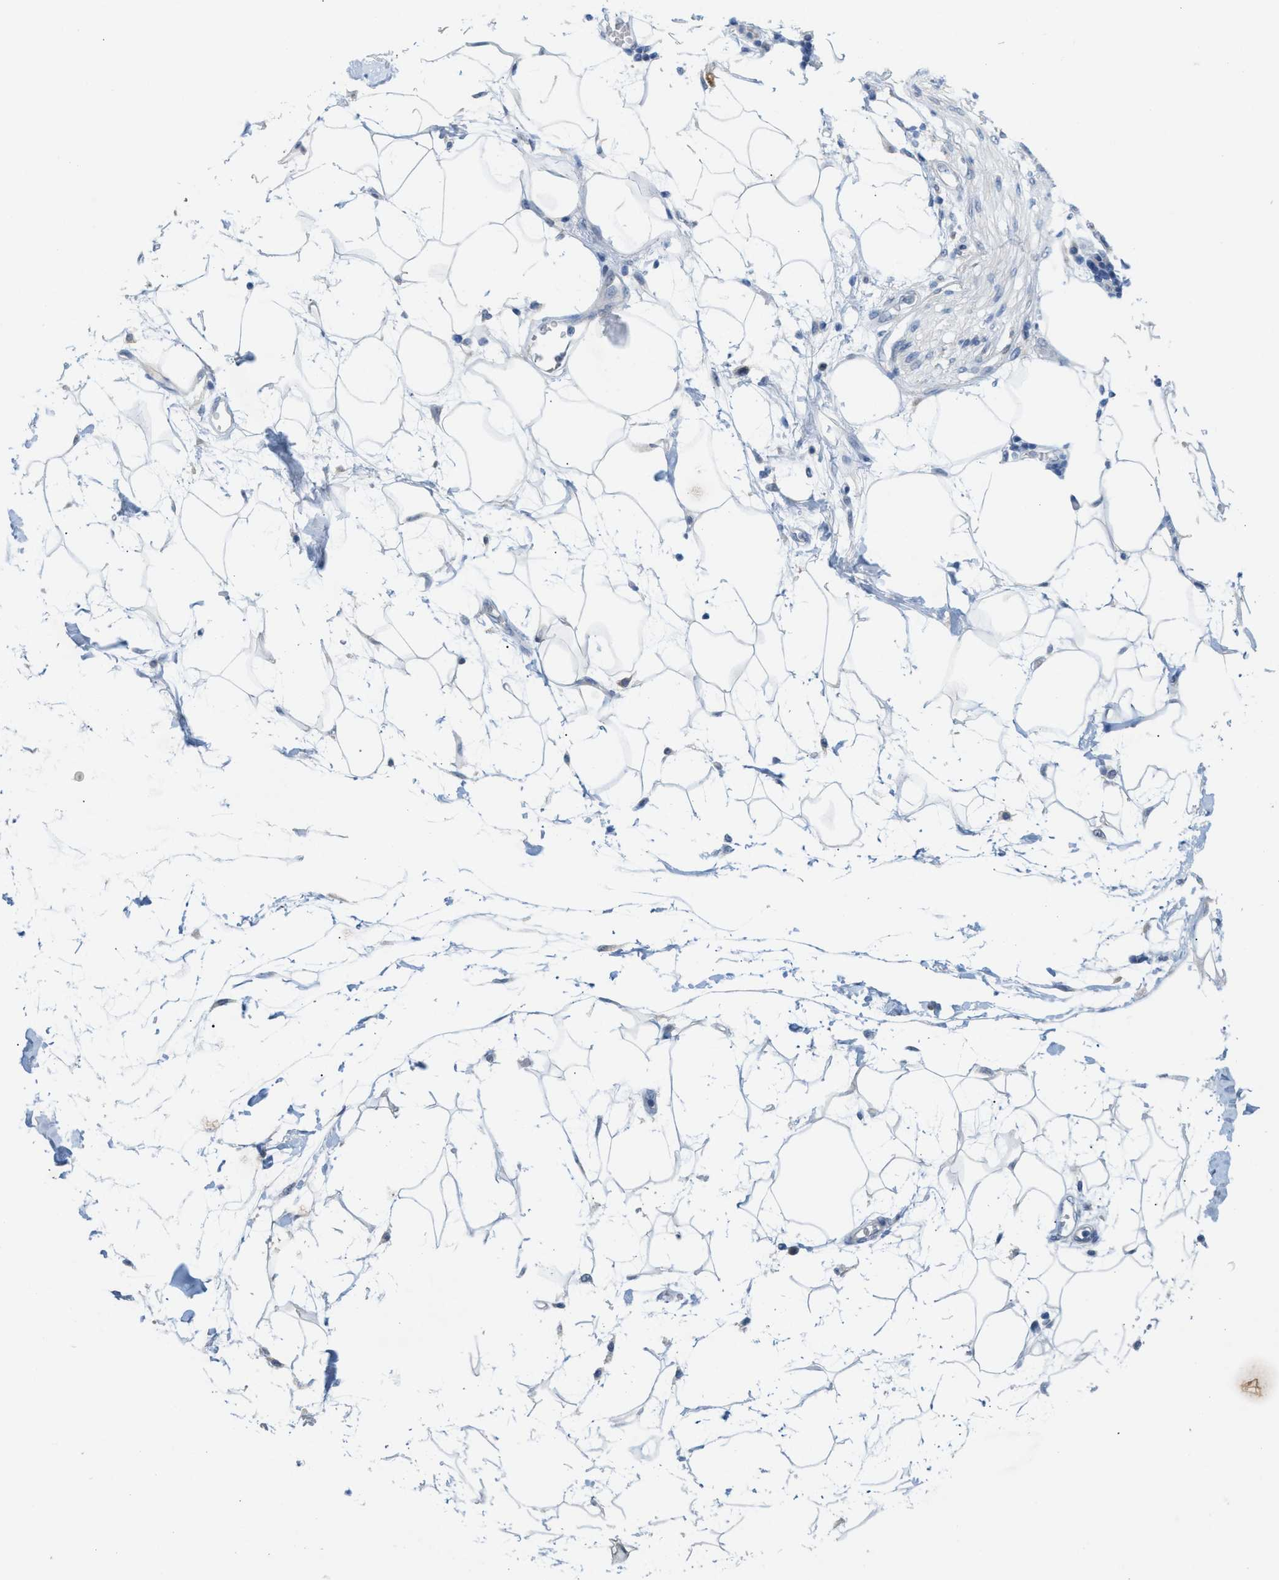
{"staining": {"intensity": "negative", "quantity": "none", "location": "none"}, "tissue": "adipose tissue", "cell_type": "Adipocytes", "image_type": "normal", "snomed": [{"axis": "morphology", "description": "Normal tissue, NOS"}, {"axis": "morphology", "description": "Adenocarcinoma, NOS"}, {"axis": "topography", "description": "Duodenum"}, {"axis": "topography", "description": "Peripheral nerve tissue"}], "caption": "The photomicrograph reveals no staining of adipocytes in normal adipose tissue.", "gene": "WIPI2", "patient": {"sex": "female", "age": 60}}